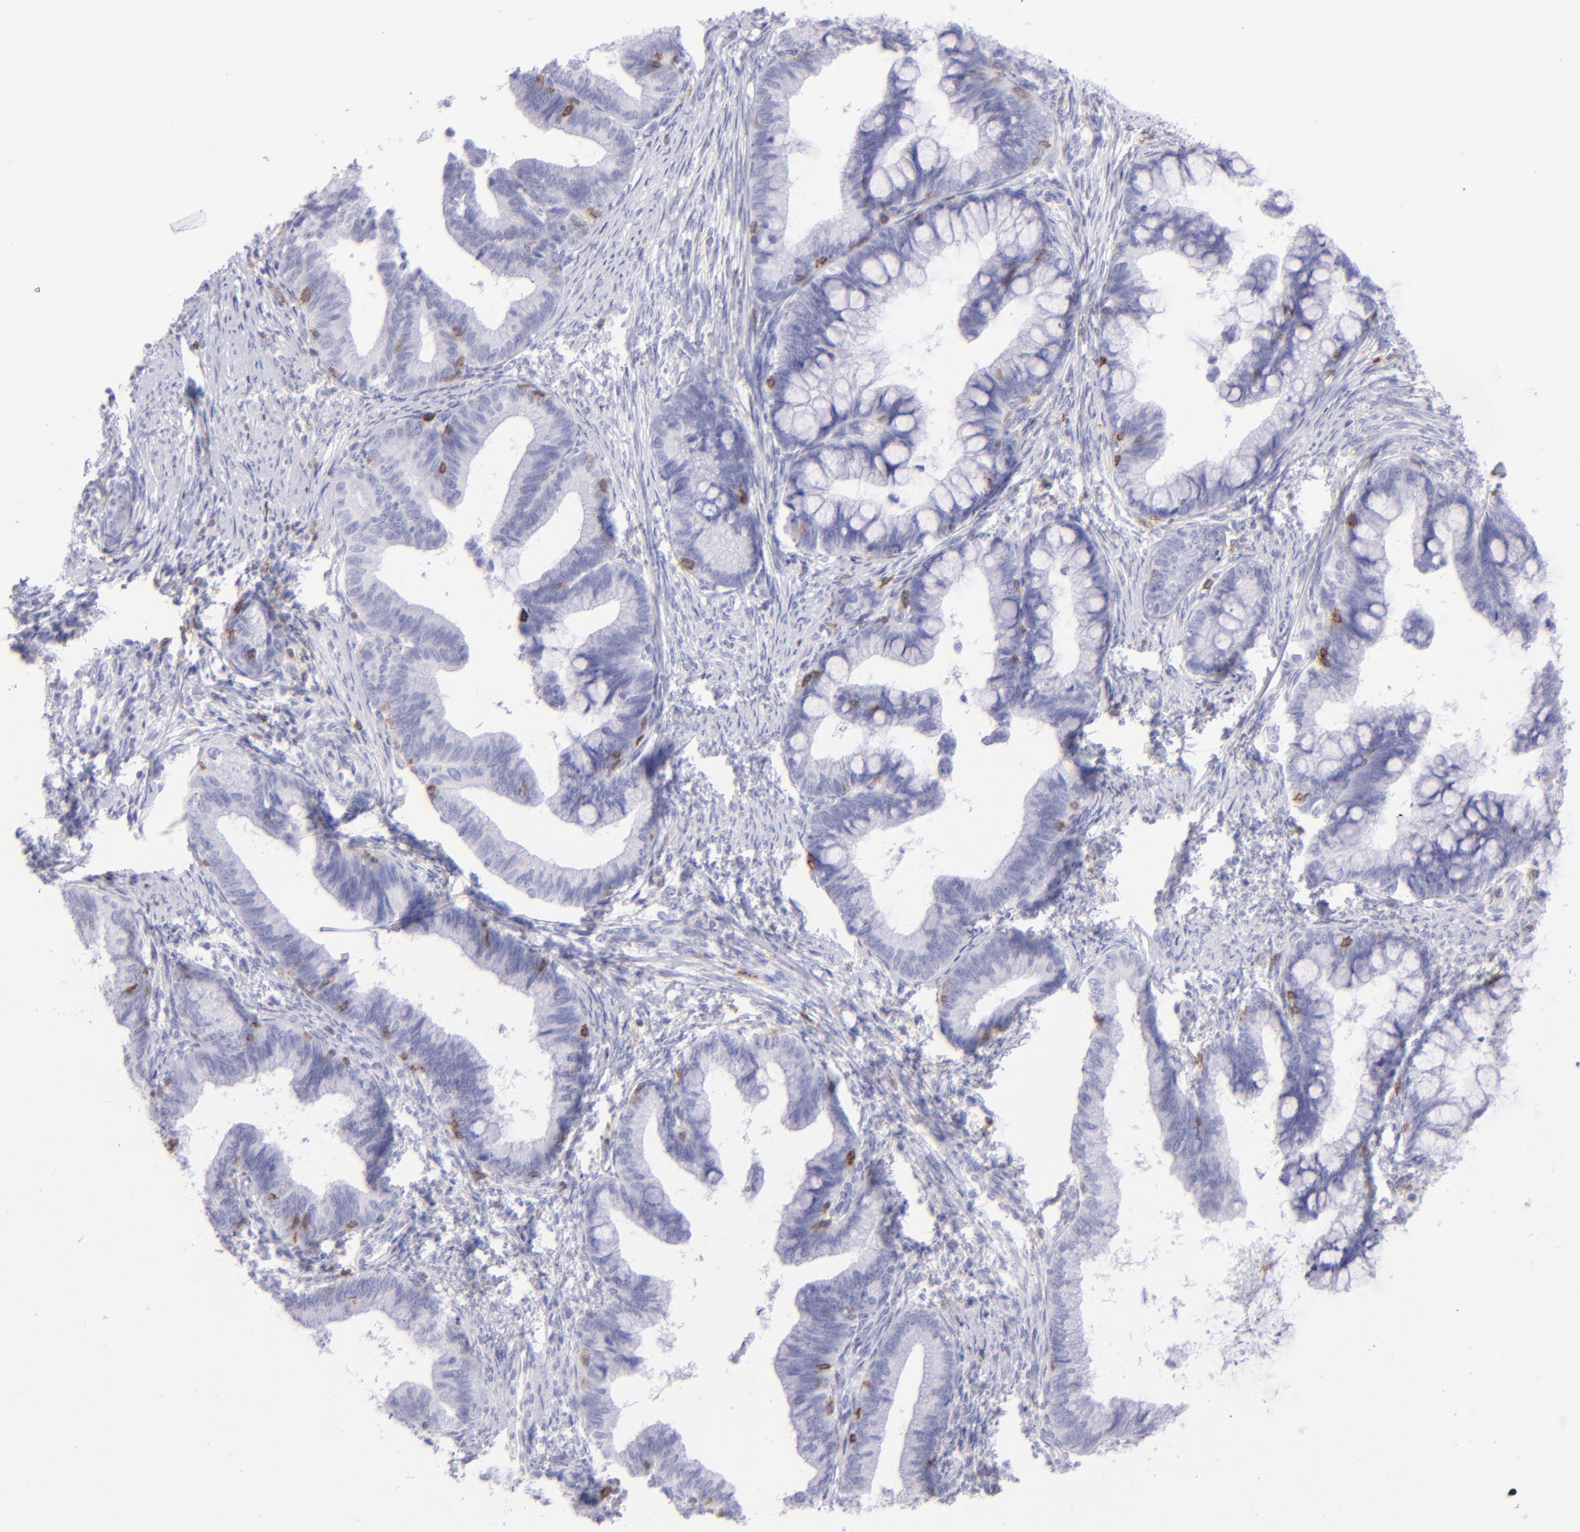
{"staining": {"intensity": "negative", "quantity": "none", "location": "none"}, "tissue": "cervical cancer", "cell_type": "Tumor cells", "image_type": "cancer", "snomed": [{"axis": "morphology", "description": "Adenocarcinoma, NOS"}, {"axis": "topography", "description": "Cervix"}], "caption": "Human adenocarcinoma (cervical) stained for a protein using IHC reveals no expression in tumor cells.", "gene": "CD69", "patient": {"sex": "female", "age": 36}}